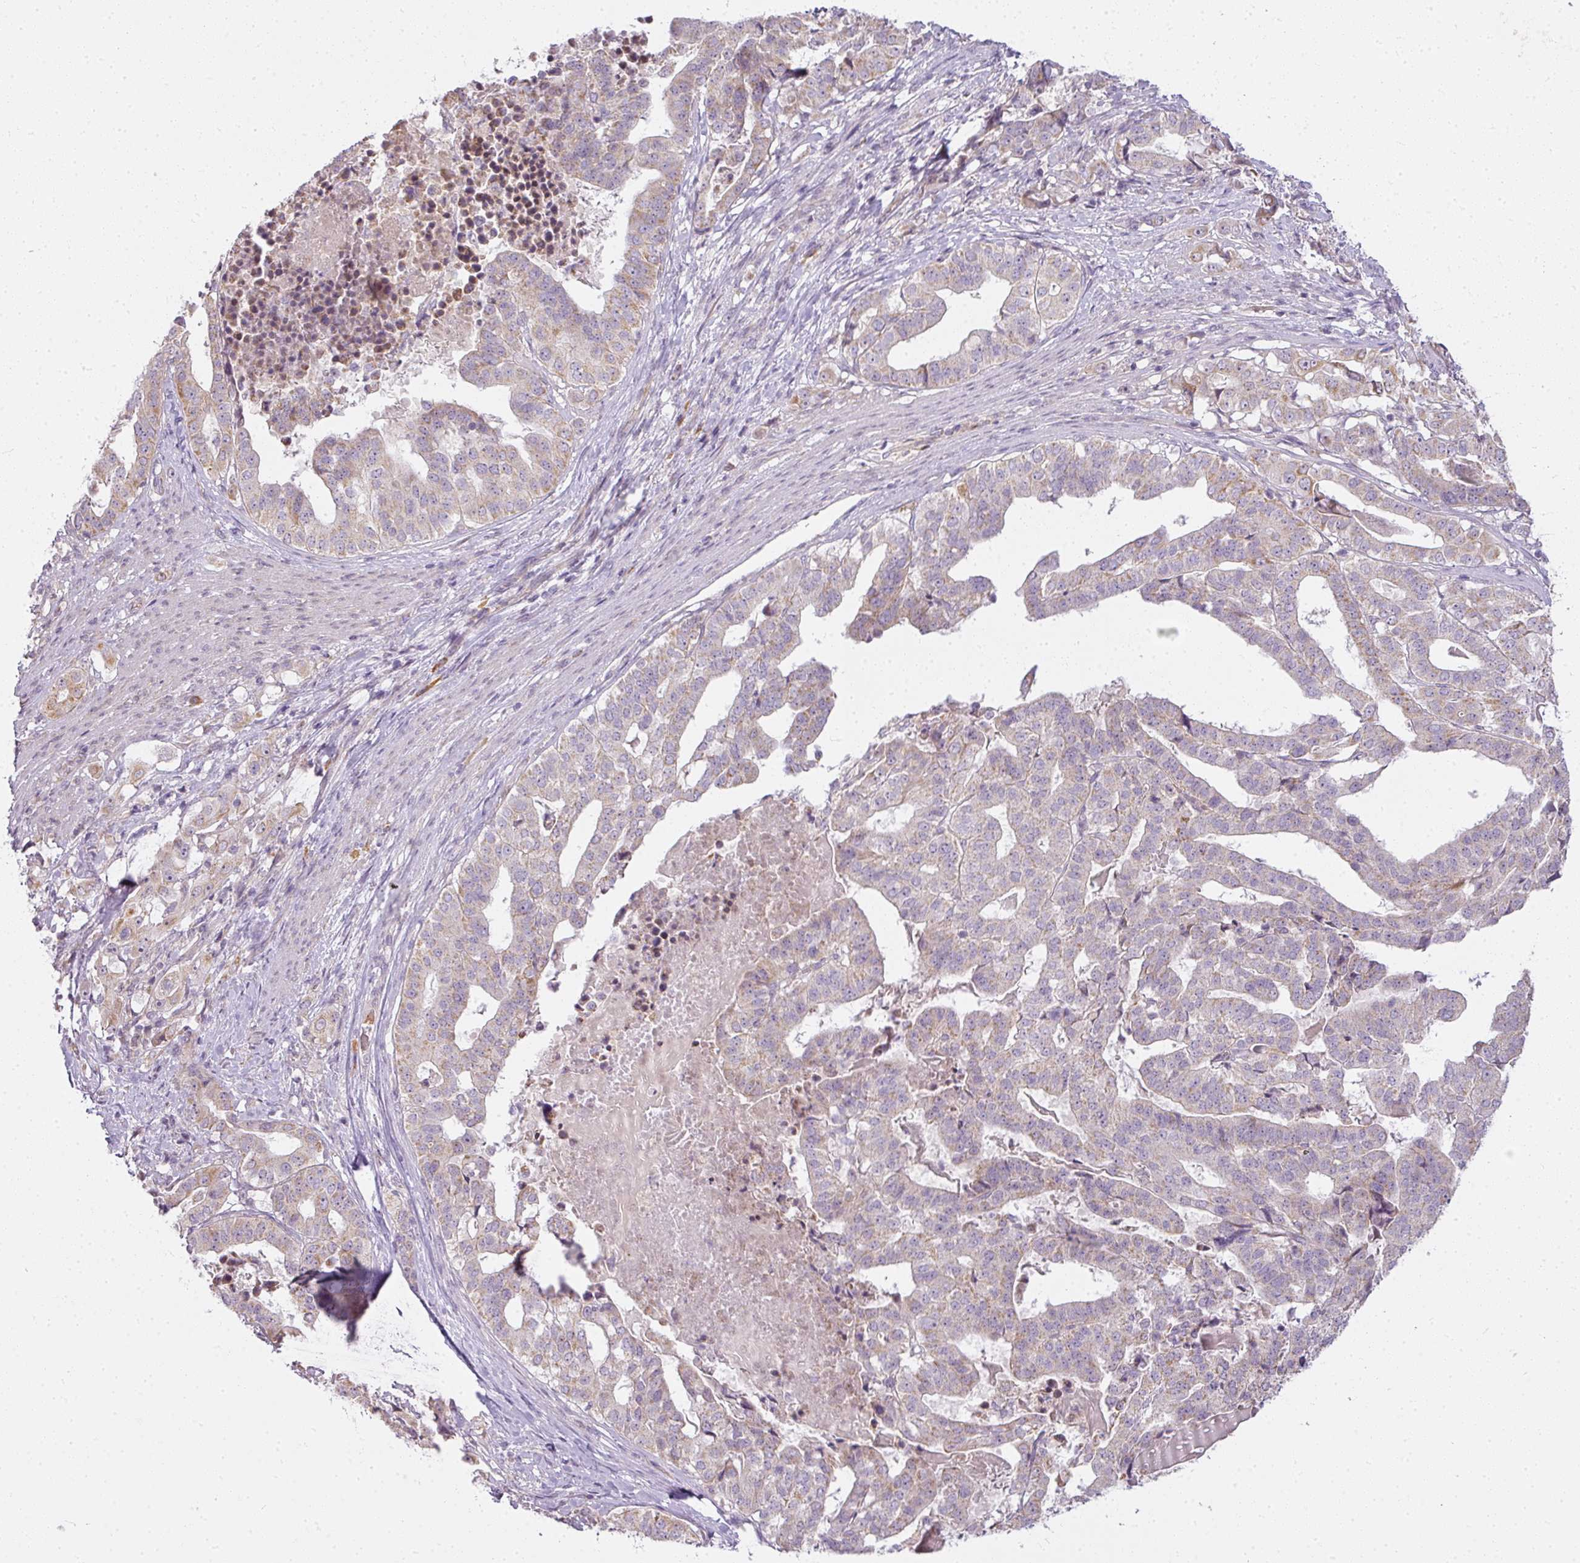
{"staining": {"intensity": "weak", "quantity": "25%-75%", "location": "cytoplasmic/membranous"}, "tissue": "stomach cancer", "cell_type": "Tumor cells", "image_type": "cancer", "snomed": [{"axis": "morphology", "description": "Adenocarcinoma, NOS"}, {"axis": "topography", "description": "Stomach"}], "caption": "Human adenocarcinoma (stomach) stained for a protein (brown) shows weak cytoplasmic/membranous positive staining in about 25%-75% of tumor cells.", "gene": "LY75", "patient": {"sex": "male", "age": 48}}